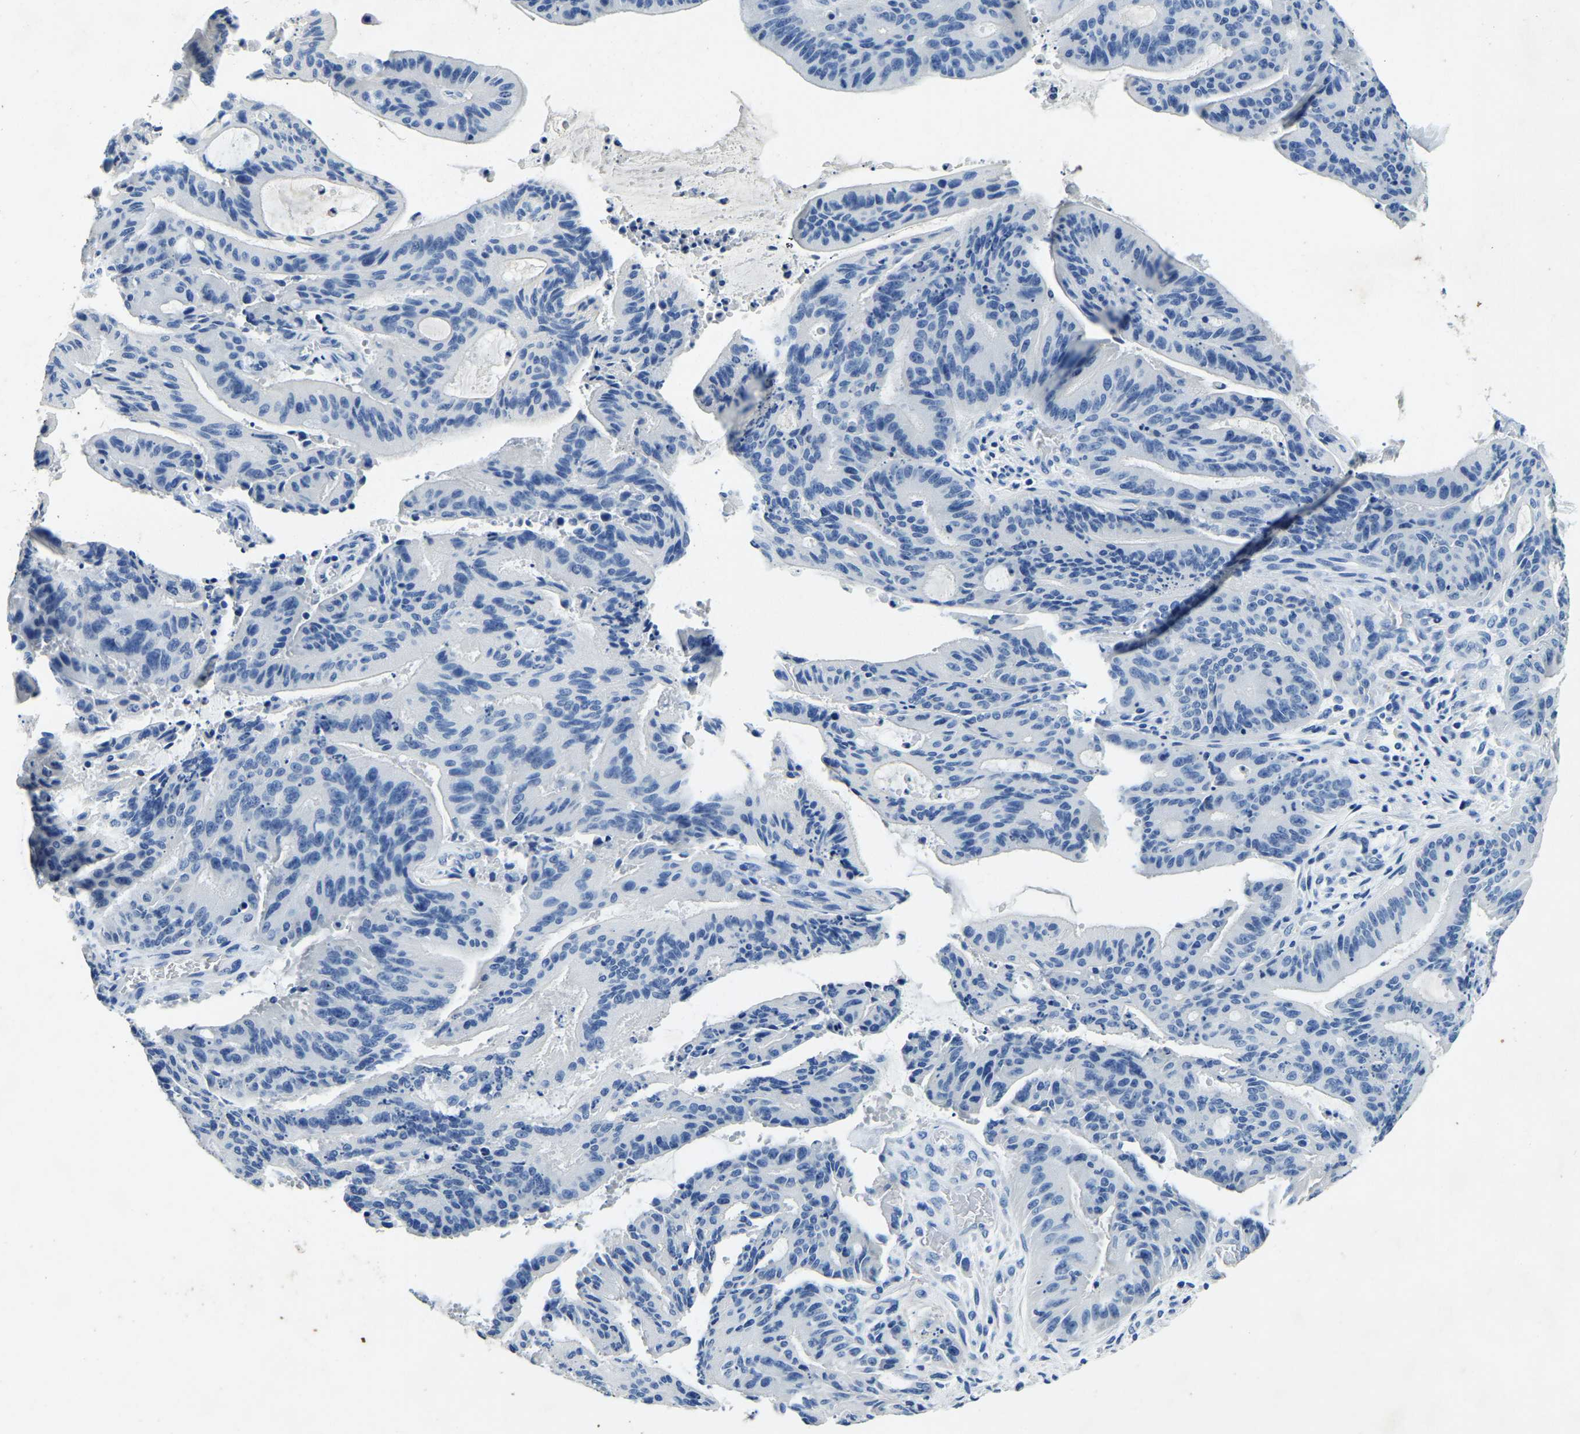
{"staining": {"intensity": "negative", "quantity": "none", "location": "none"}, "tissue": "liver cancer", "cell_type": "Tumor cells", "image_type": "cancer", "snomed": [{"axis": "morphology", "description": "Normal tissue, NOS"}, {"axis": "morphology", "description": "Cholangiocarcinoma"}, {"axis": "topography", "description": "Liver"}, {"axis": "topography", "description": "Peripheral nerve tissue"}], "caption": "Immunohistochemical staining of human liver cancer displays no significant positivity in tumor cells.", "gene": "UBN2", "patient": {"sex": "female", "age": 73}}